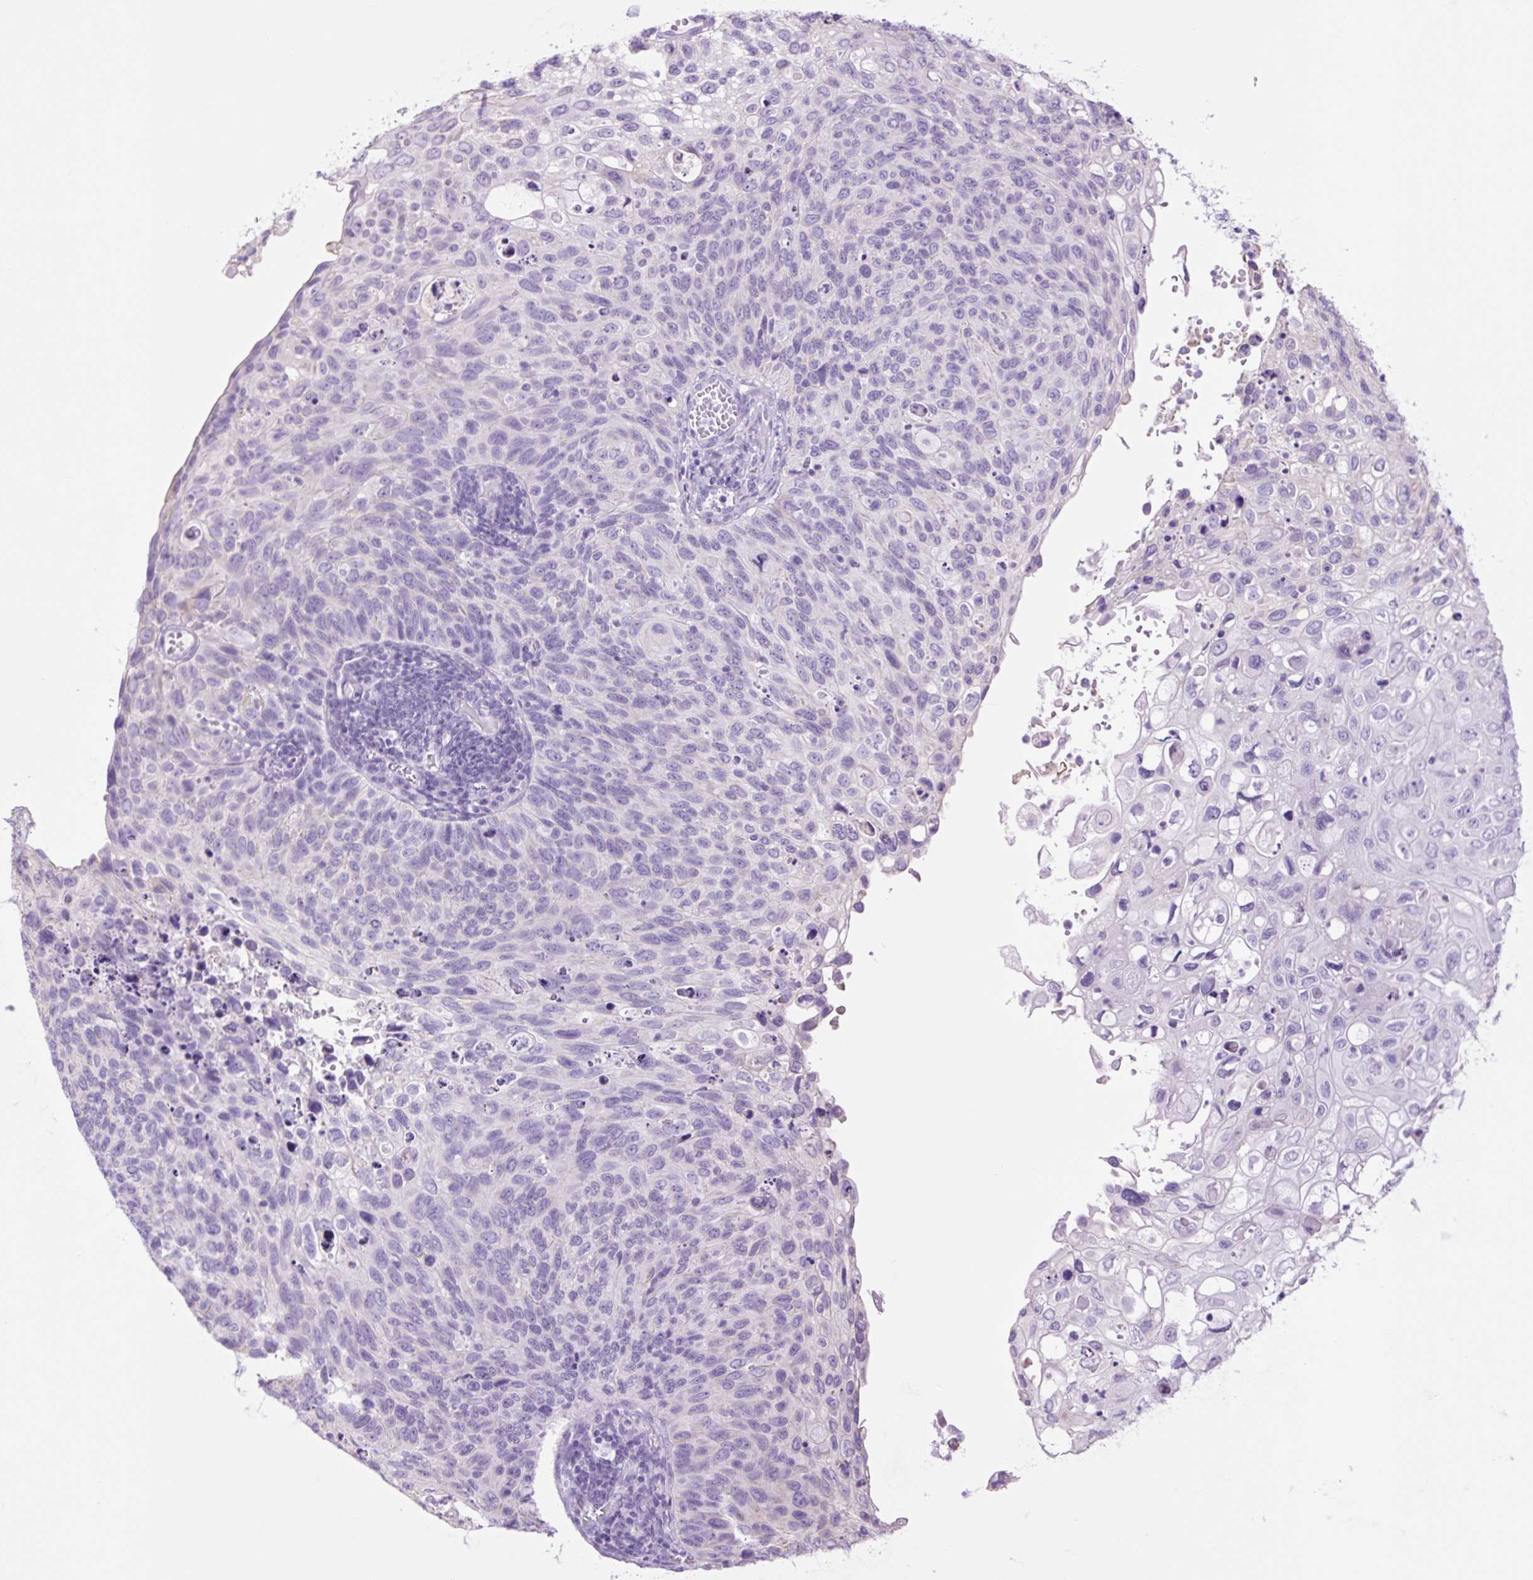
{"staining": {"intensity": "negative", "quantity": "none", "location": "none"}, "tissue": "cervical cancer", "cell_type": "Tumor cells", "image_type": "cancer", "snomed": [{"axis": "morphology", "description": "Squamous cell carcinoma, NOS"}, {"axis": "topography", "description": "Cervix"}], "caption": "Tumor cells are negative for protein expression in human cervical cancer. (Brightfield microscopy of DAB (3,3'-diaminobenzidine) IHC at high magnification).", "gene": "TFF2", "patient": {"sex": "female", "age": 70}}